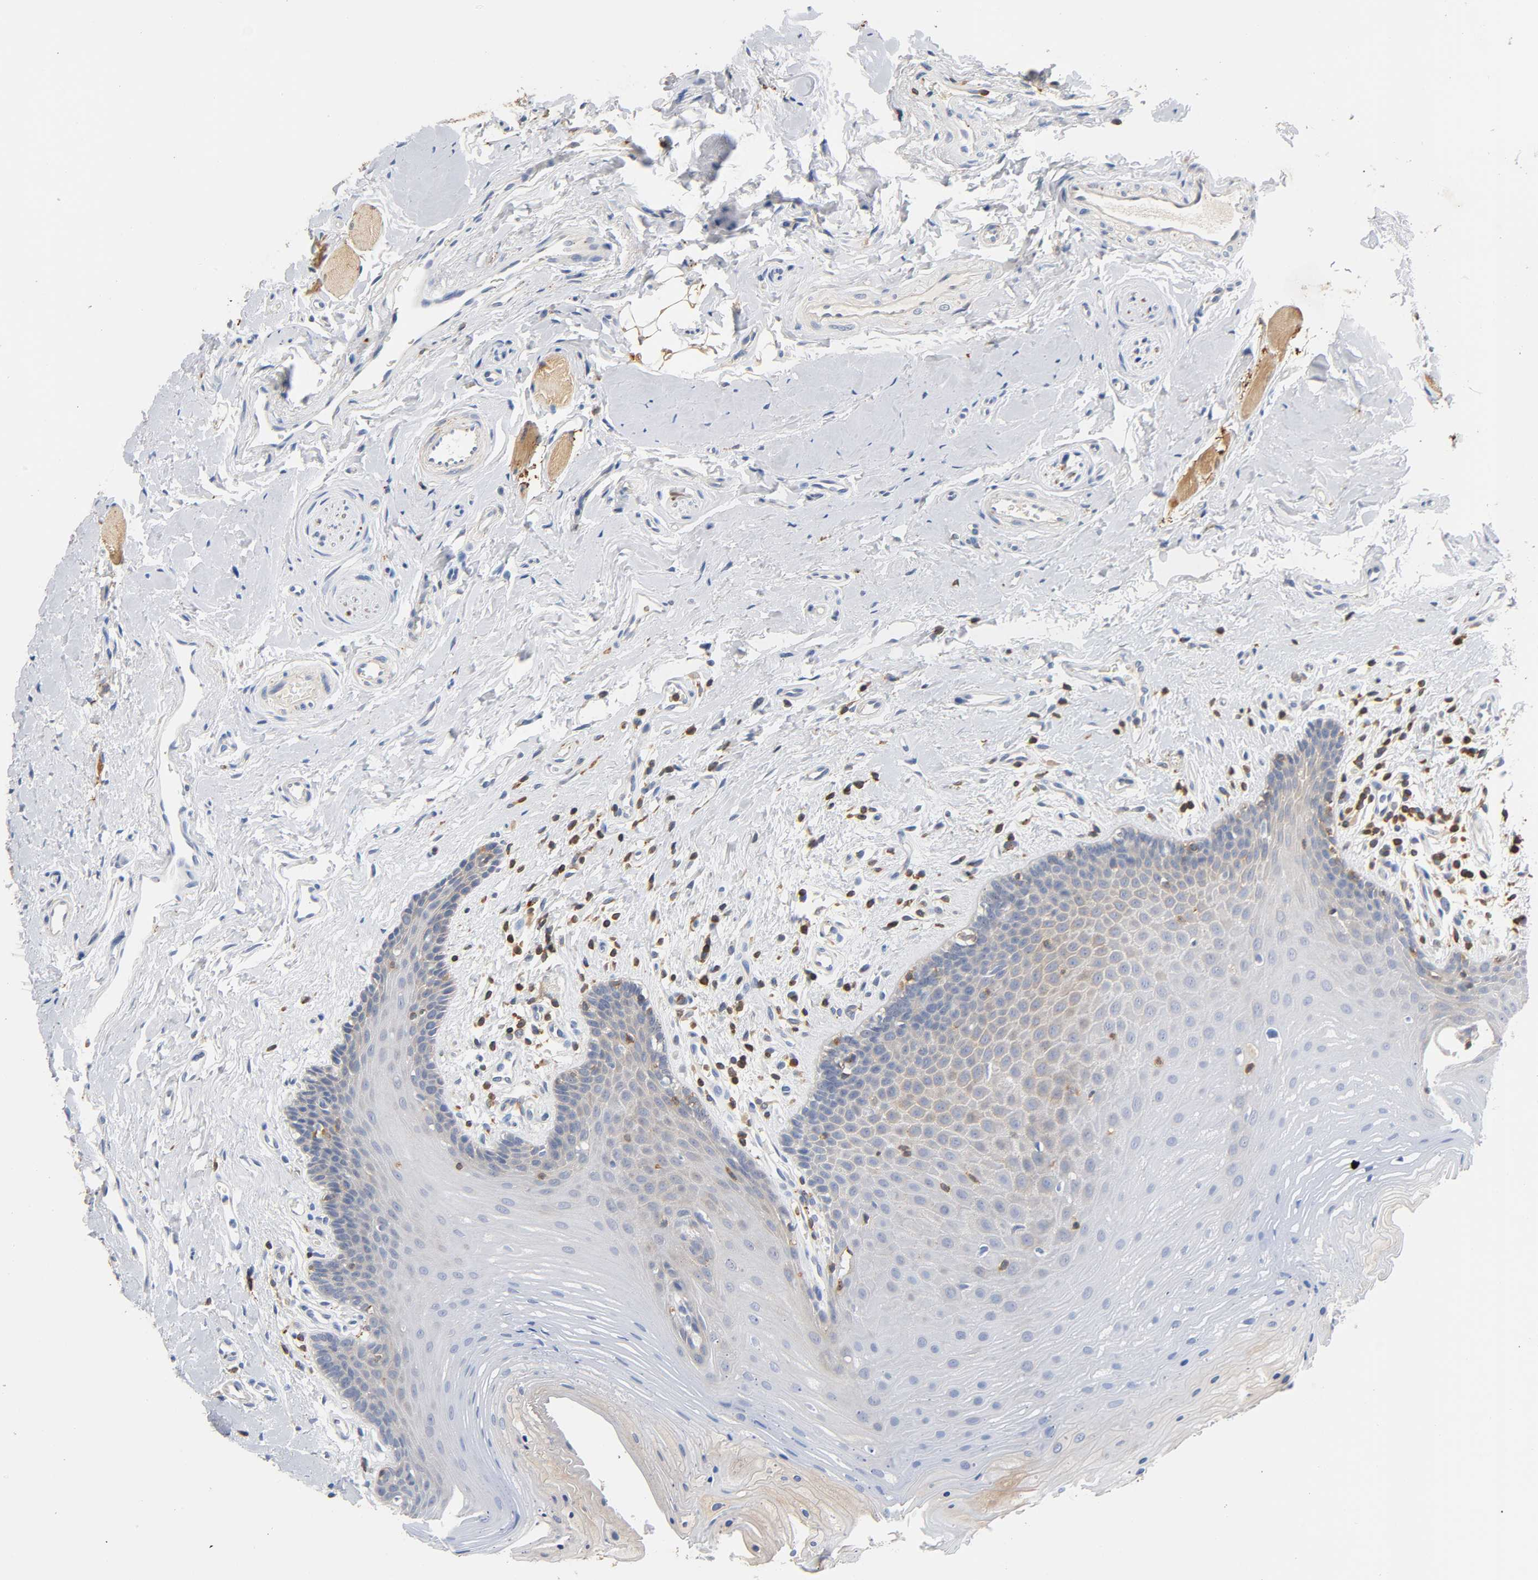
{"staining": {"intensity": "weak", "quantity": "25%-75%", "location": "cytoplasmic/membranous"}, "tissue": "oral mucosa", "cell_type": "Squamous epithelial cells", "image_type": "normal", "snomed": [{"axis": "morphology", "description": "Normal tissue, NOS"}, {"axis": "topography", "description": "Oral tissue"}], "caption": "This micrograph reveals IHC staining of normal oral mucosa, with low weak cytoplasmic/membranous staining in approximately 25%-75% of squamous epithelial cells.", "gene": "UCKL1", "patient": {"sex": "male", "age": 62}}